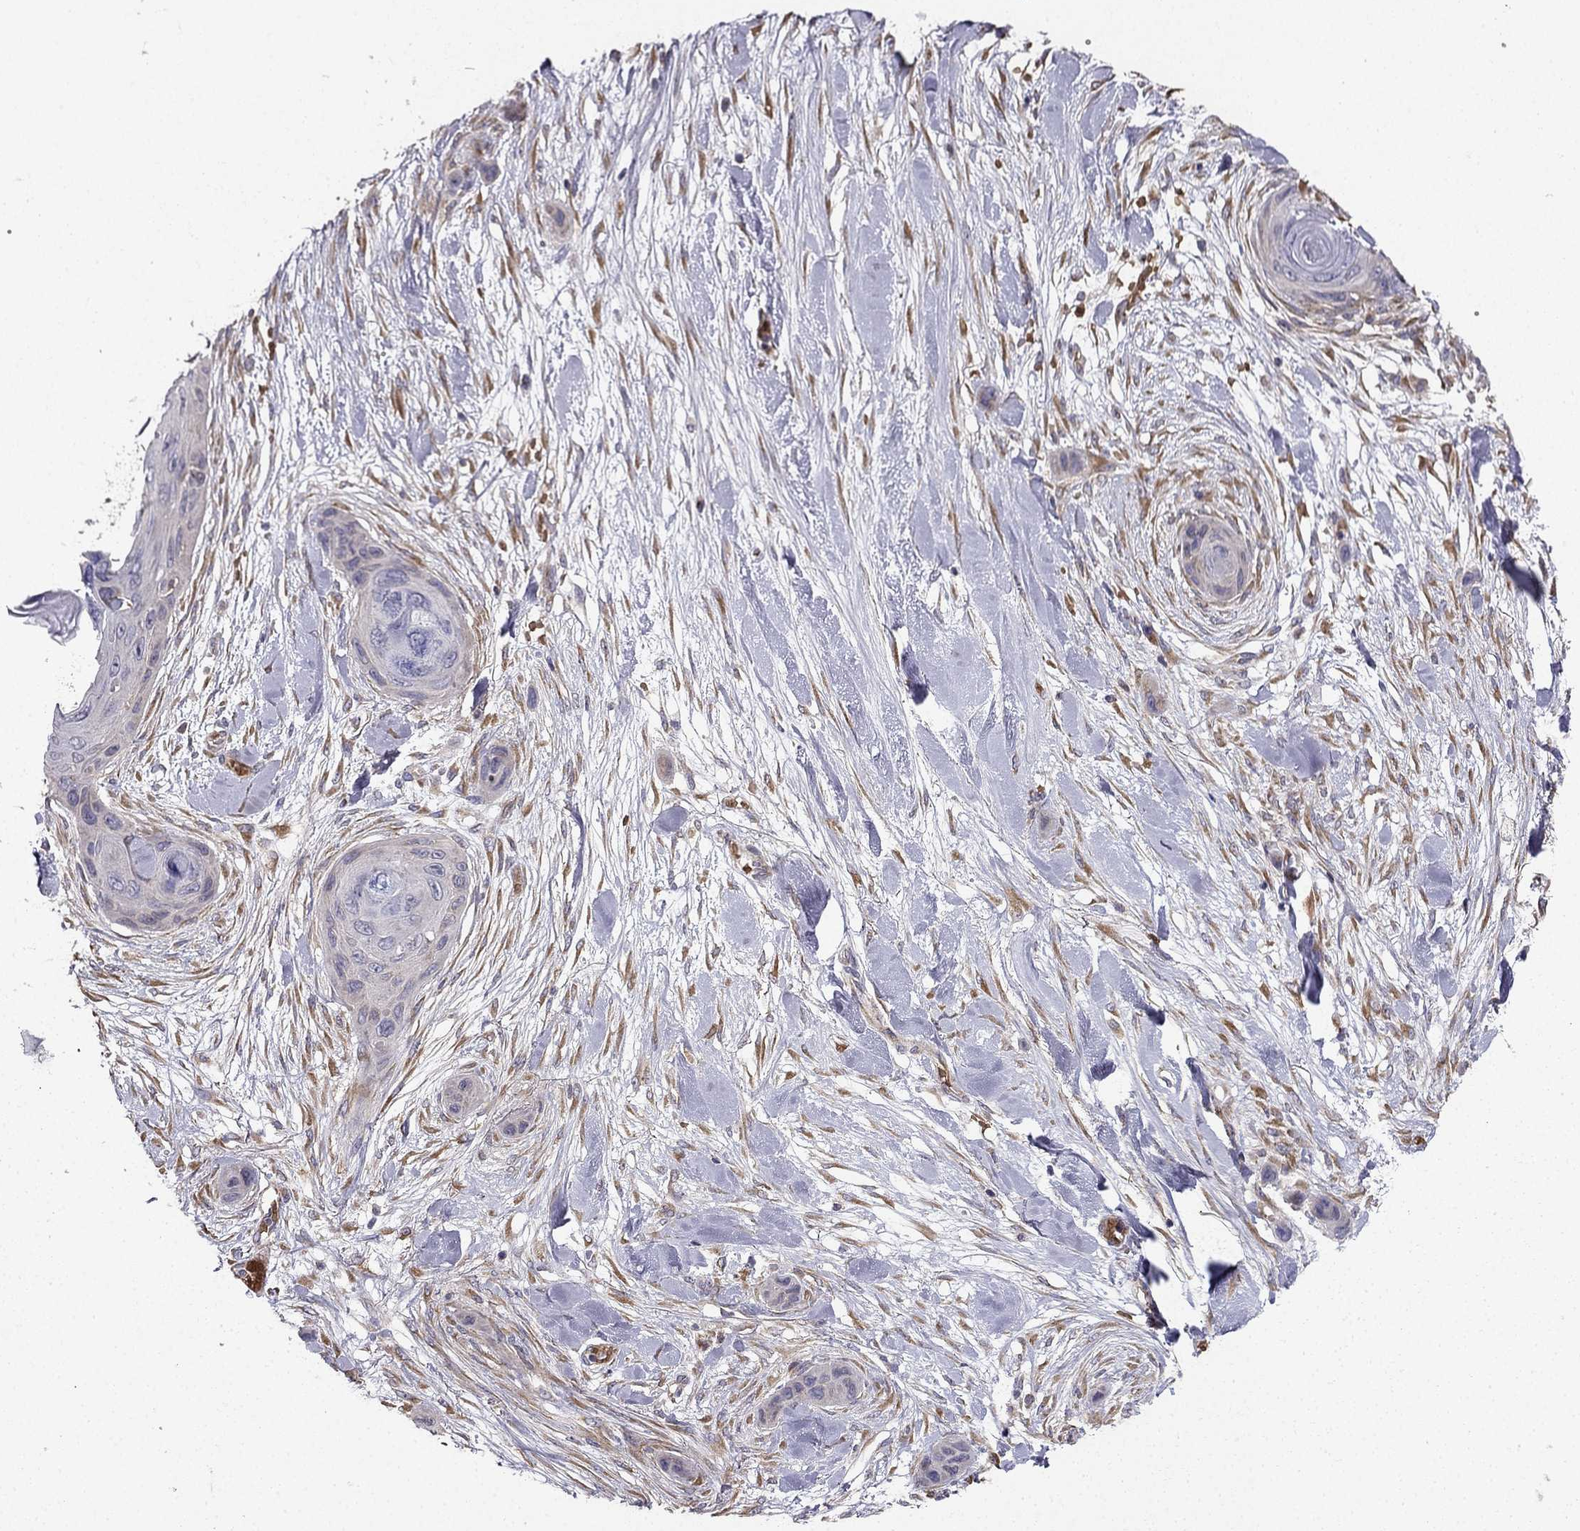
{"staining": {"intensity": "negative", "quantity": "none", "location": "none"}, "tissue": "skin cancer", "cell_type": "Tumor cells", "image_type": "cancer", "snomed": [{"axis": "morphology", "description": "Squamous cell carcinoma, NOS"}, {"axis": "topography", "description": "Skin"}], "caption": "Immunohistochemical staining of squamous cell carcinoma (skin) shows no significant positivity in tumor cells.", "gene": "B4GALT7", "patient": {"sex": "male", "age": 82}}